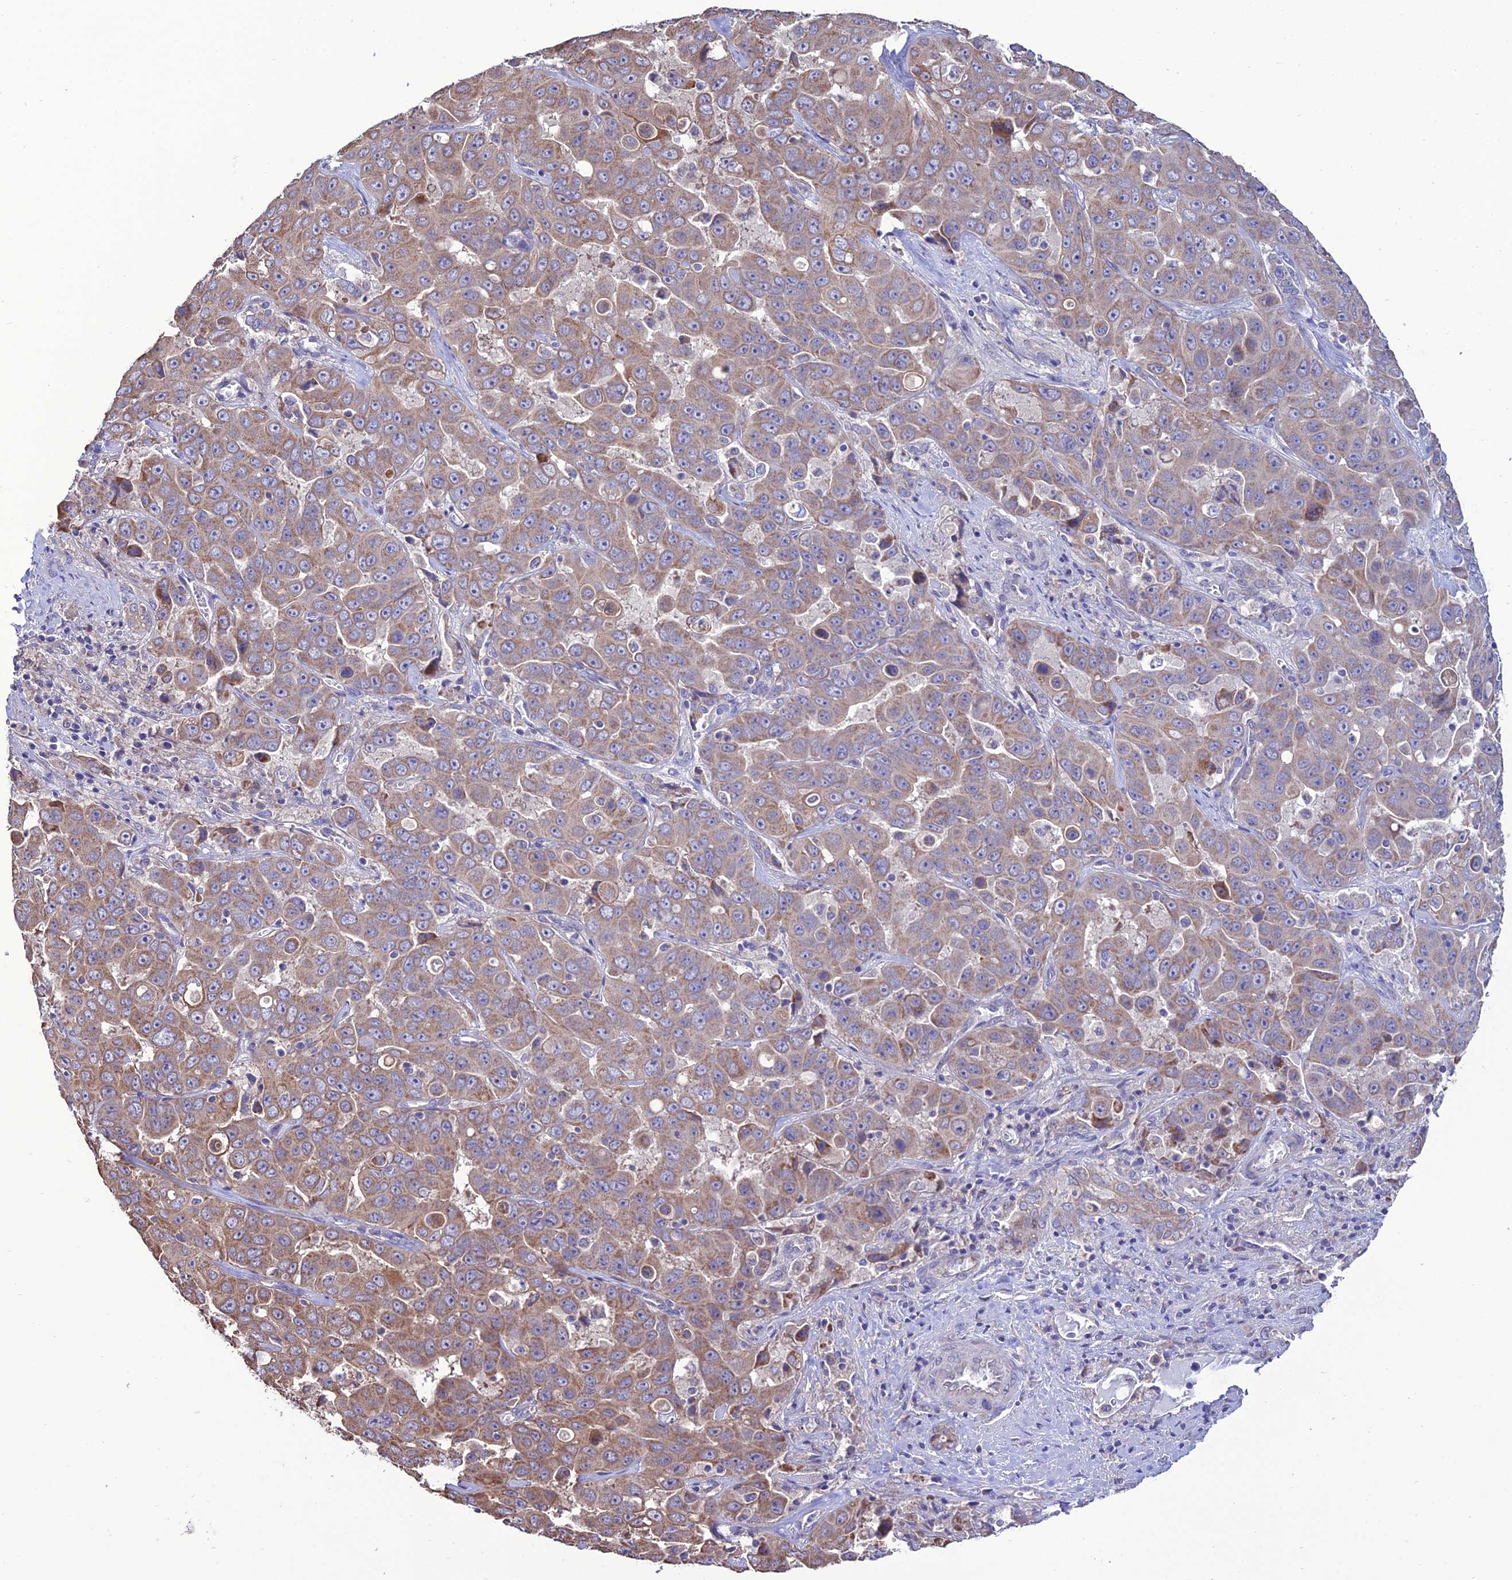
{"staining": {"intensity": "moderate", "quantity": "<25%", "location": "cytoplasmic/membranous"}, "tissue": "liver cancer", "cell_type": "Tumor cells", "image_type": "cancer", "snomed": [{"axis": "morphology", "description": "Cholangiocarcinoma"}, {"axis": "topography", "description": "Liver"}], "caption": "A histopathology image of human liver cancer (cholangiocarcinoma) stained for a protein demonstrates moderate cytoplasmic/membranous brown staining in tumor cells. The staining was performed using DAB (3,3'-diaminobenzidine), with brown indicating positive protein expression. Nuclei are stained blue with hematoxylin.", "gene": "HOGA1", "patient": {"sex": "female", "age": 52}}